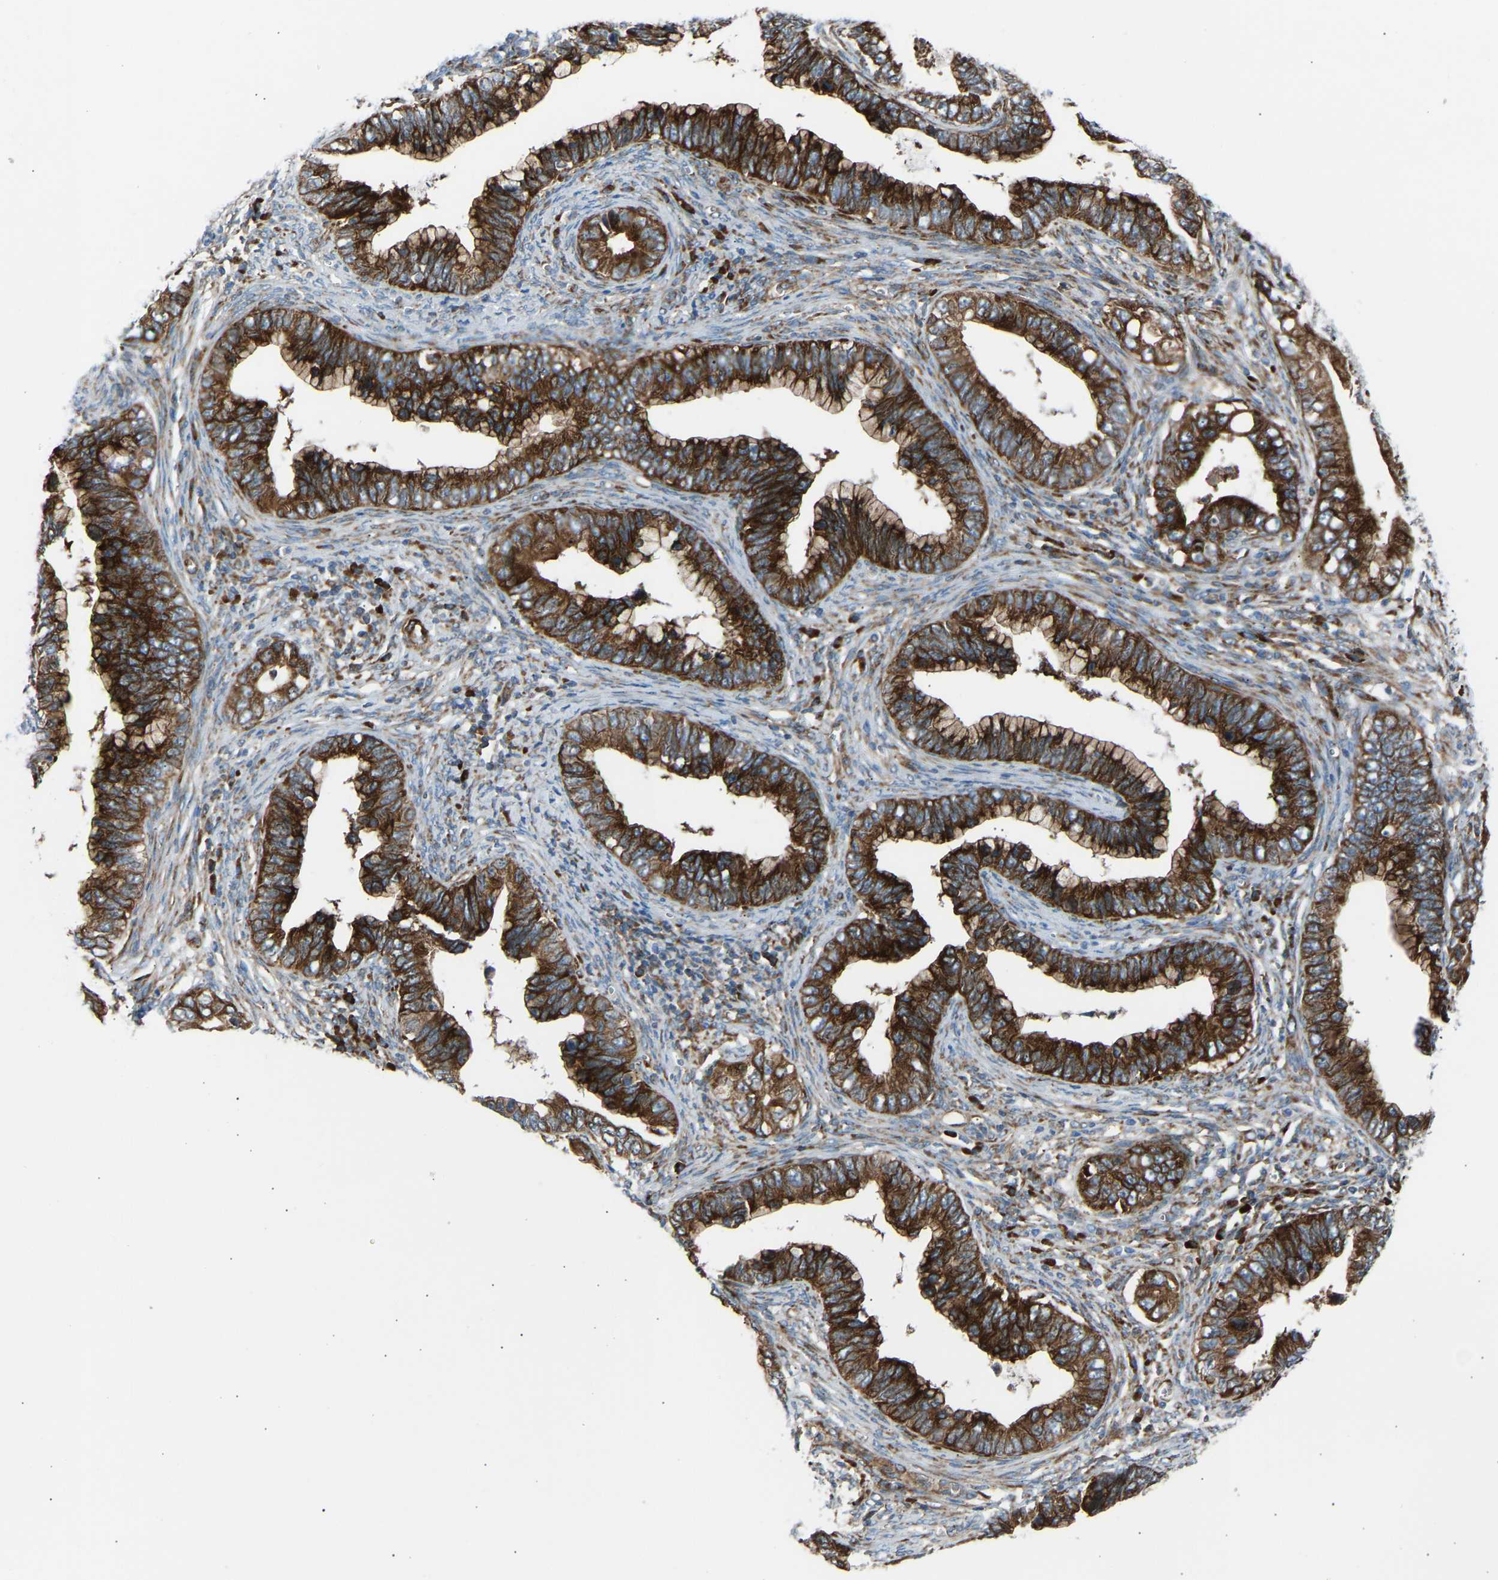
{"staining": {"intensity": "strong", "quantity": ">75%", "location": "cytoplasmic/membranous"}, "tissue": "cervical cancer", "cell_type": "Tumor cells", "image_type": "cancer", "snomed": [{"axis": "morphology", "description": "Adenocarcinoma, NOS"}, {"axis": "topography", "description": "Cervix"}], "caption": "The histopathology image exhibits staining of adenocarcinoma (cervical), revealing strong cytoplasmic/membranous protein expression (brown color) within tumor cells.", "gene": "VPS41", "patient": {"sex": "female", "age": 44}}